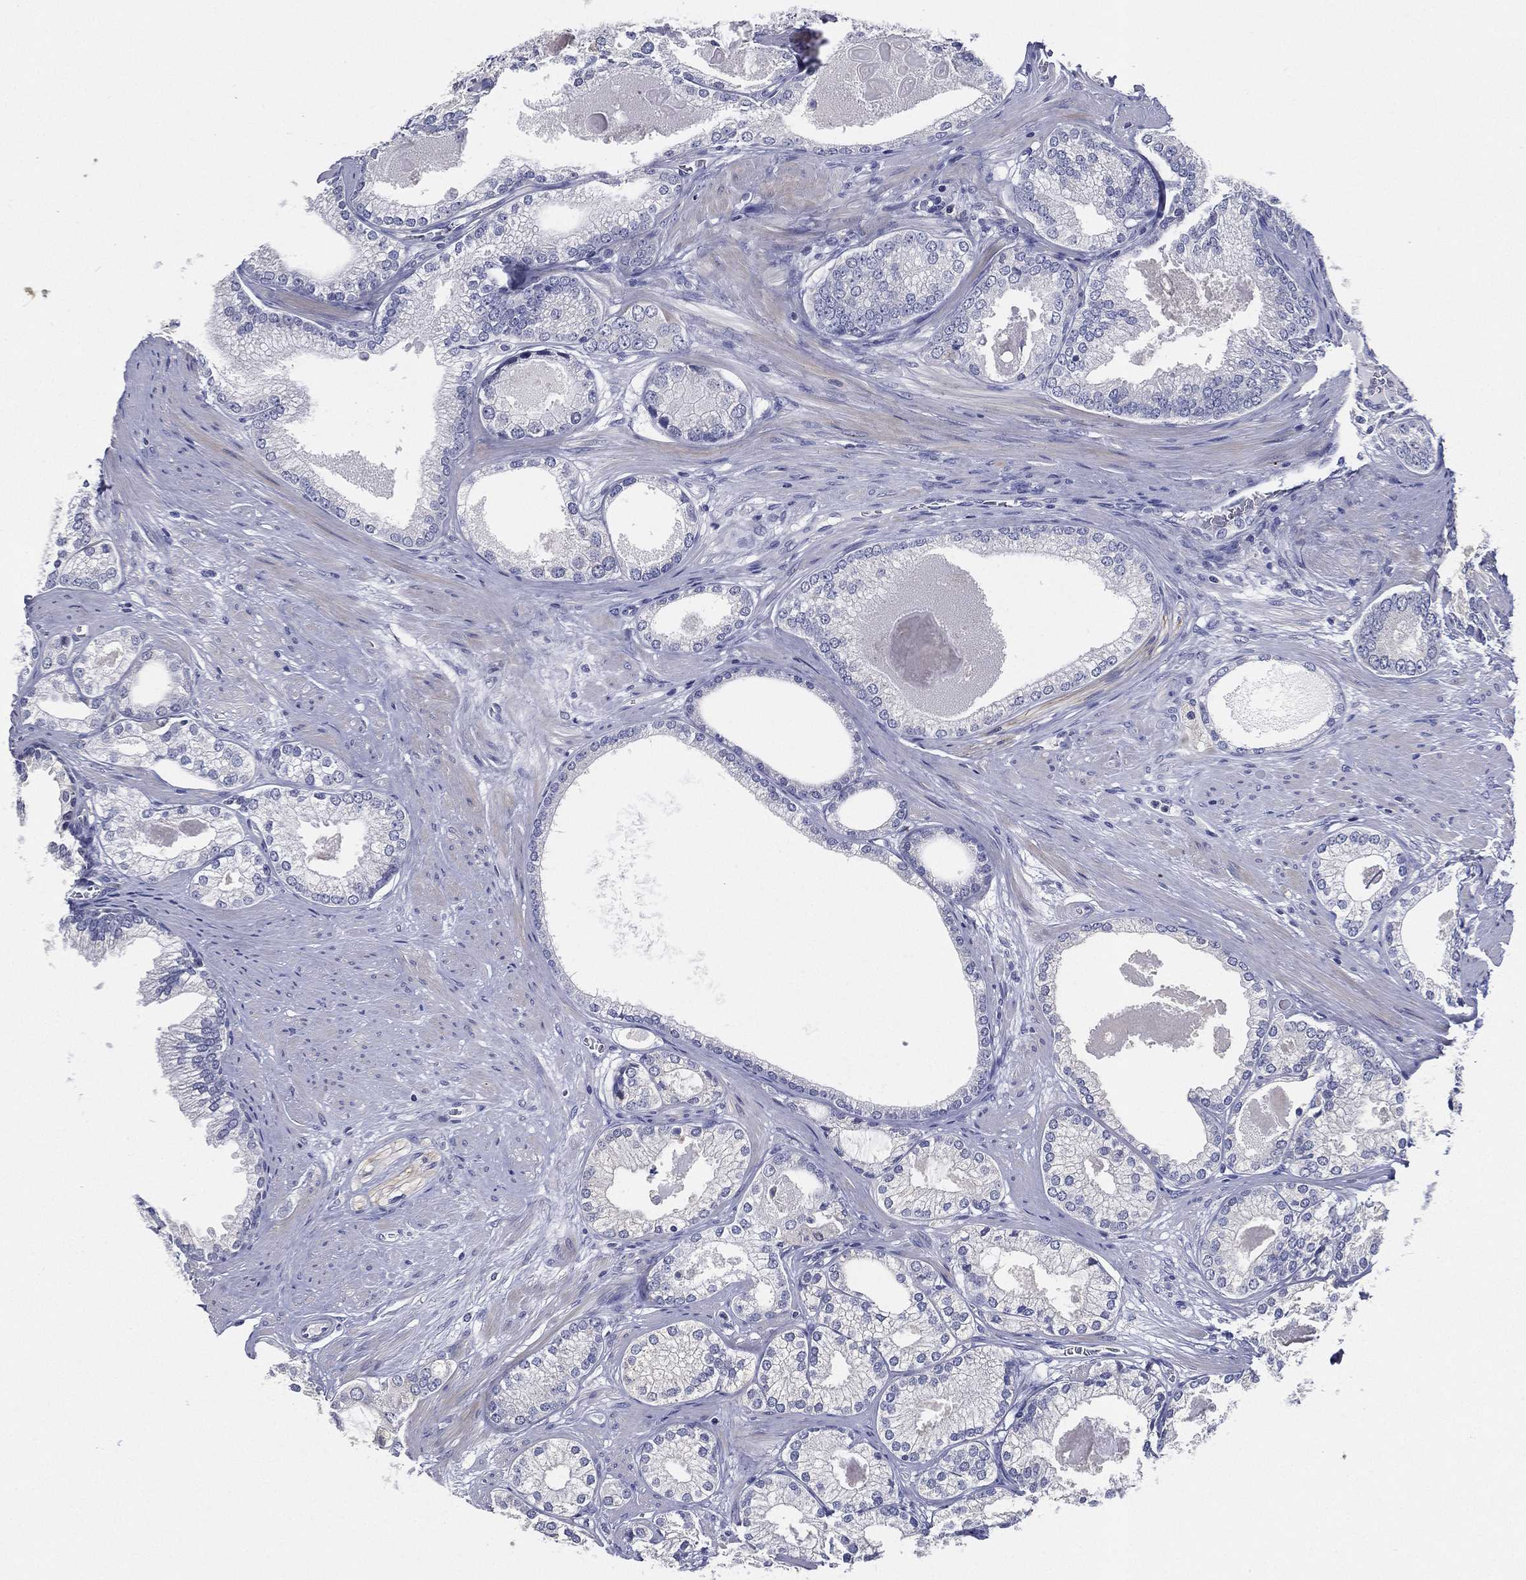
{"staining": {"intensity": "negative", "quantity": "none", "location": "none"}, "tissue": "prostate cancer", "cell_type": "Tumor cells", "image_type": "cancer", "snomed": [{"axis": "morphology", "description": "Adenocarcinoma, High grade"}, {"axis": "topography", "description": "Prostate and seminal vesicle, NOS"}], "caption": "Immunohistochemistry (IHC) of prostate cancer reveals no staining in tumor cells. (Stains: DAB (3,3'-diaminobenzidine) immunohistochemistry with hematoxylin counter stain, Microscopy: brightfield microscopy at high magnification).", "gene": "SLC13A4", "patient": {"sex": "male", "age": 62}}